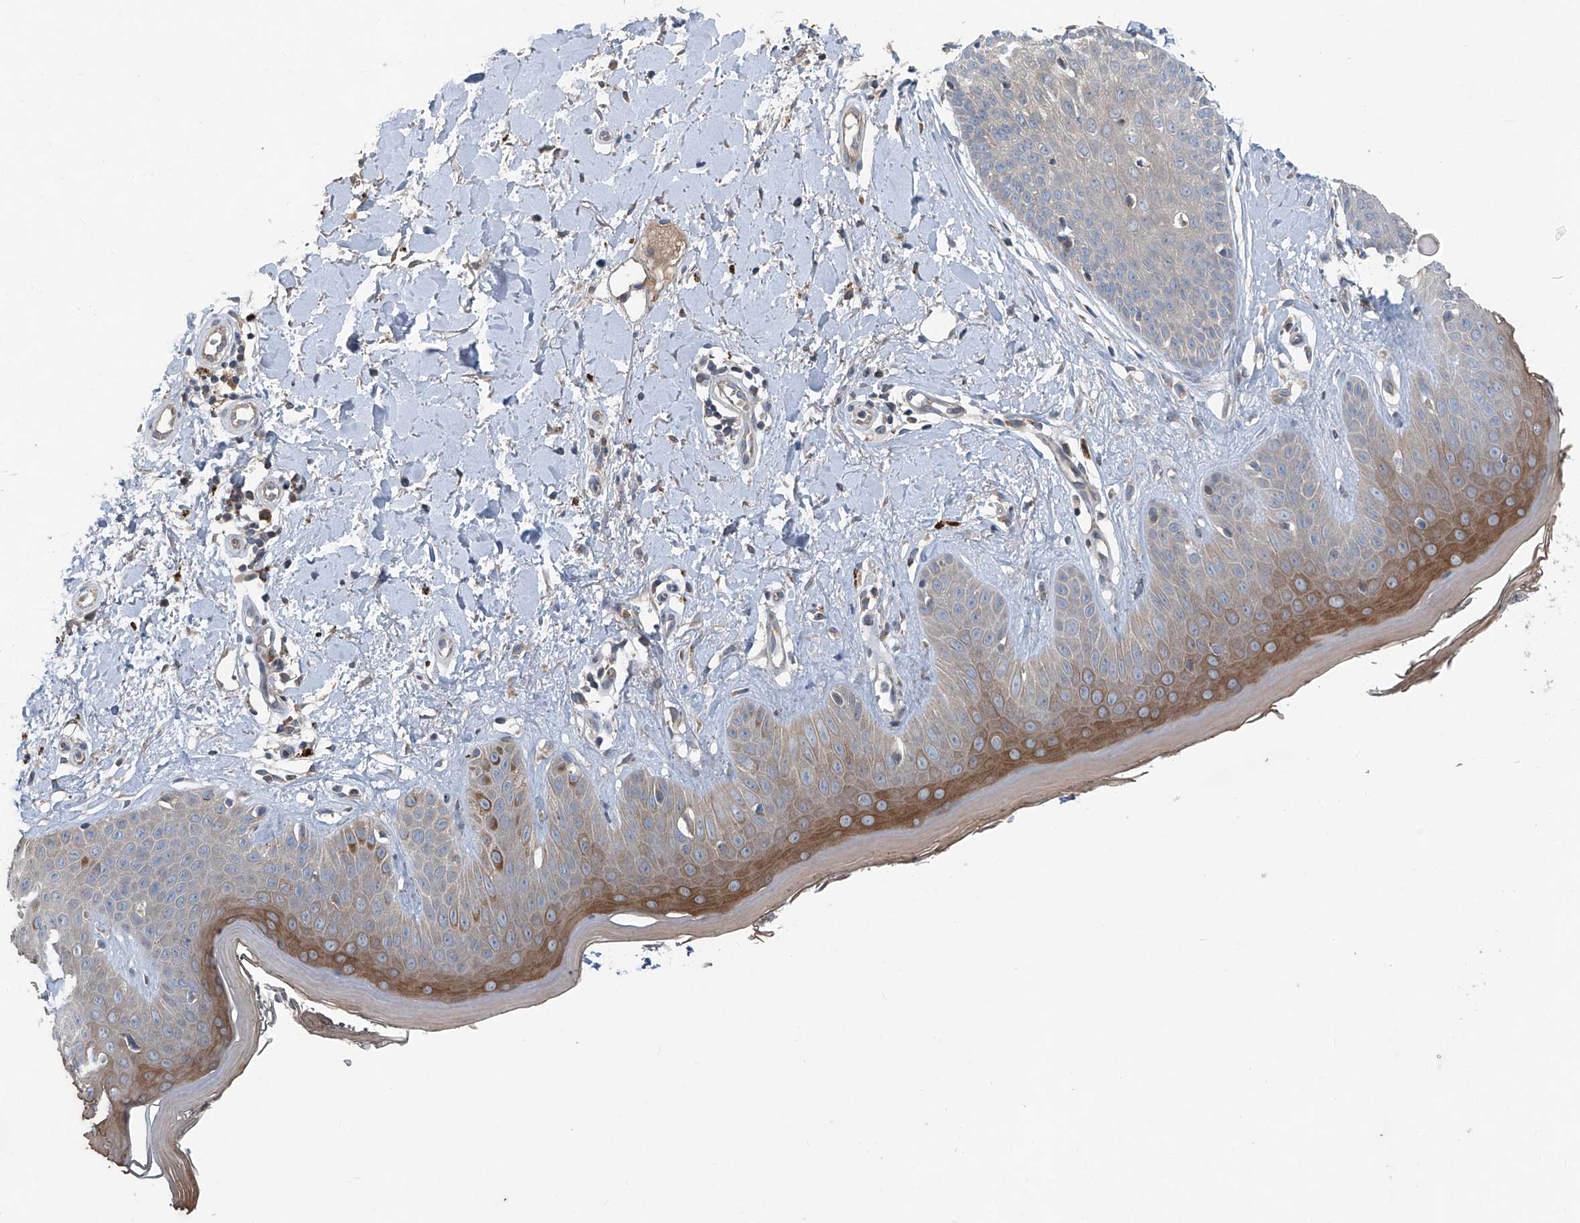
{"staining": {"intensity": "weak", "quantity": ">75%", "location": "cytoplasmic/membranous"}, "tissue": "skin", "cell_type": "Fibroblasts", "image_type": "normal", "snomed": [{"axis": "morphology", "description": "Normal tissue, NOS"}, {"axis": "topography", "description": "Skin"}], "caption": "About >75% of fibroblasts in unremarkable skin display weak cytoplasmic/membranous protein positivity as visualized by brown immunohistochemical staining.", "gene": "FOXRED2", "patient": {"sex": "female", "age": 64}}